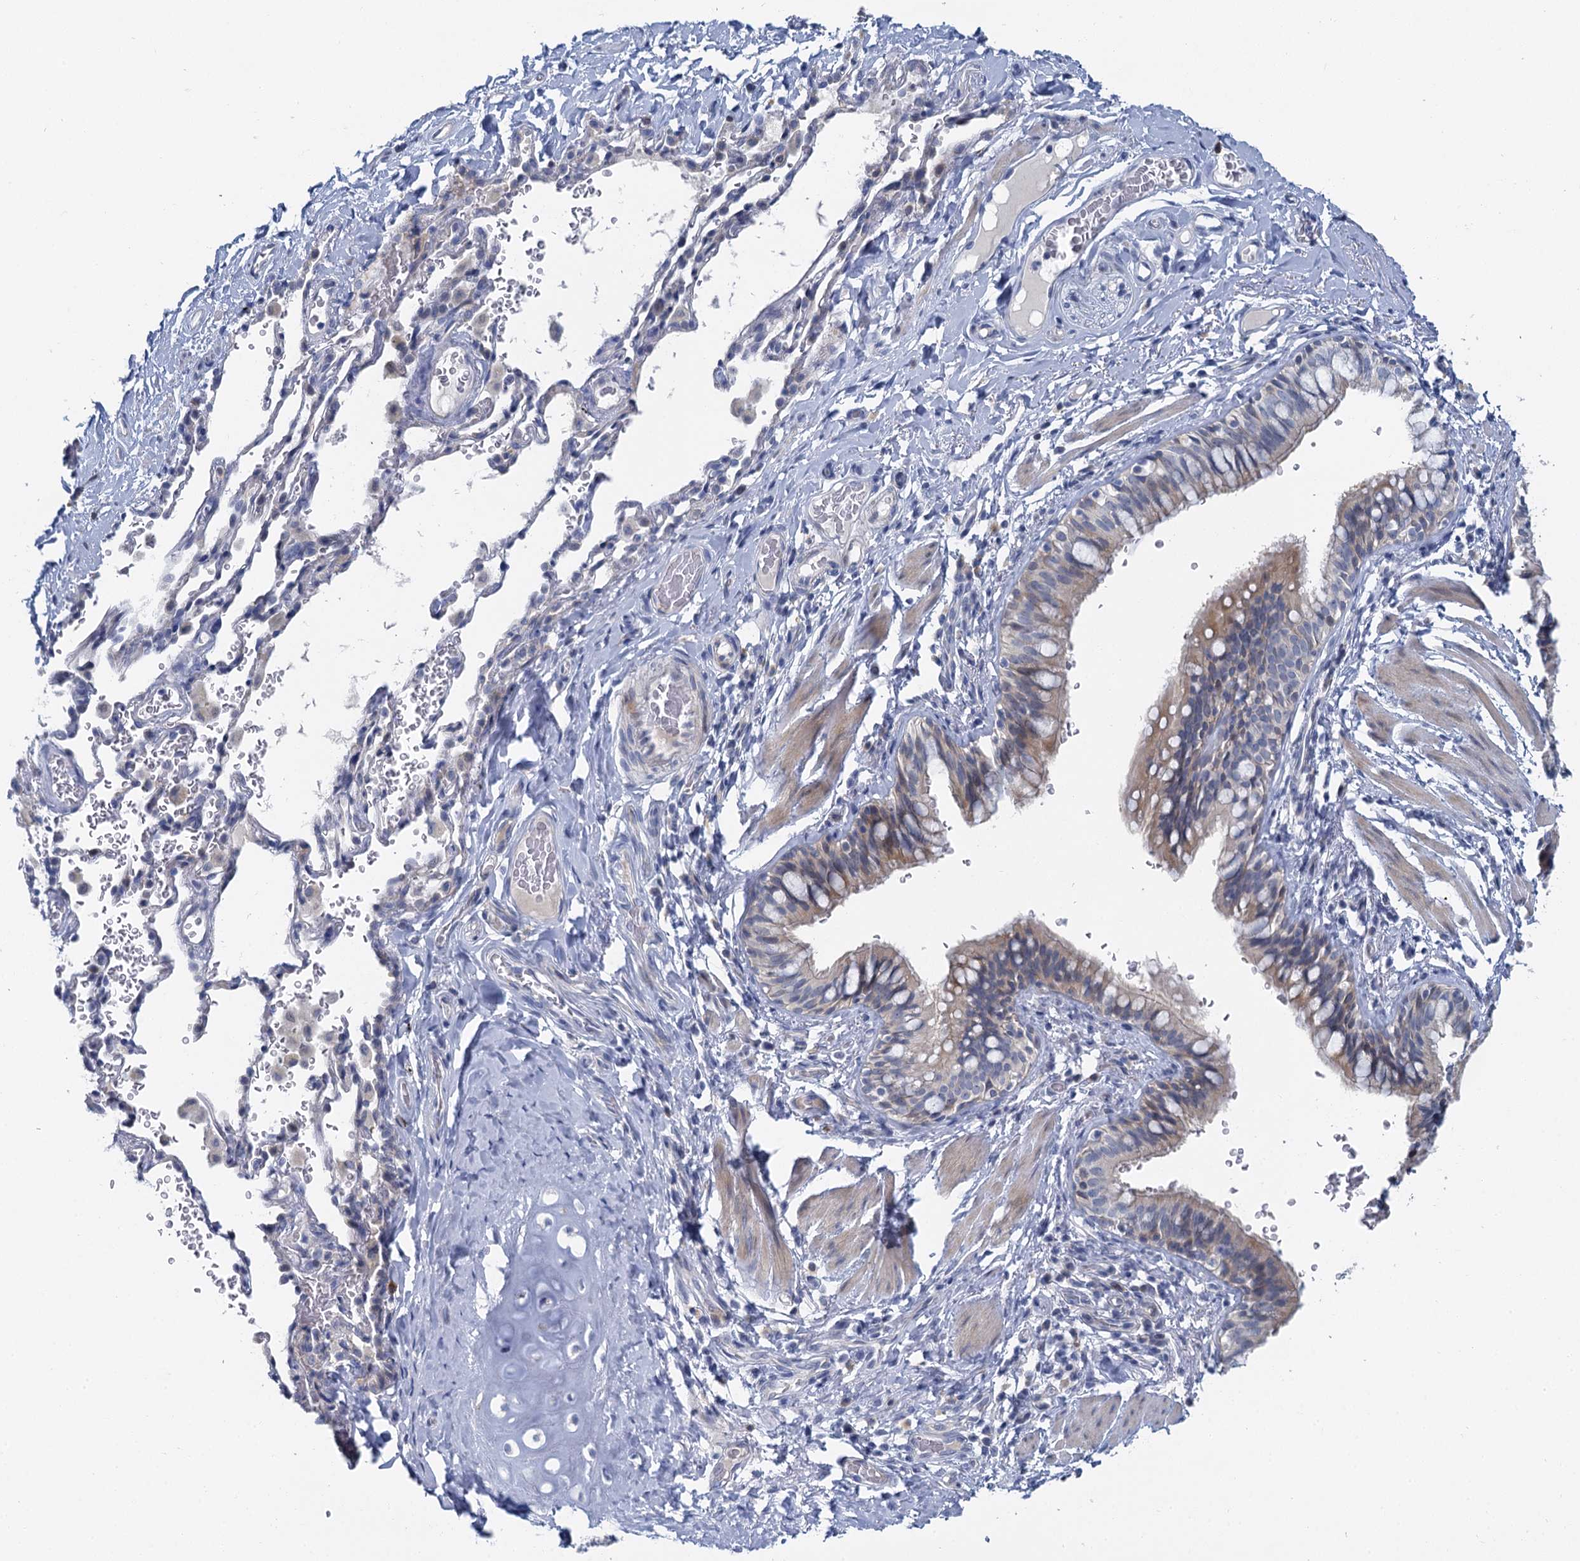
{"staining": {"intensity": "weak", "quantity": "25%-75%", "location": "cytoplasmic/membranous"}, "tissue": "bronchus", "cell_type": "Respiratory epithelial cells", "image_type": "normal", "snomed": [{"axis": "morphology", "description": "Normal tissue, NOS"}, {"axis": "topography", "description": "Cartilage tissue"}, {"axis": "topography", "description": "Bronchus"}], "caption": "This micrograph reveals immunohistochemistry (IHC) staining of benign human bronchus, with low weak cytoplasmic/membranous expression in about 25%-75% of respiratory epithelial cells.", "gene": "ACRBP", "patient": {"sex": "female", "age": 36}}